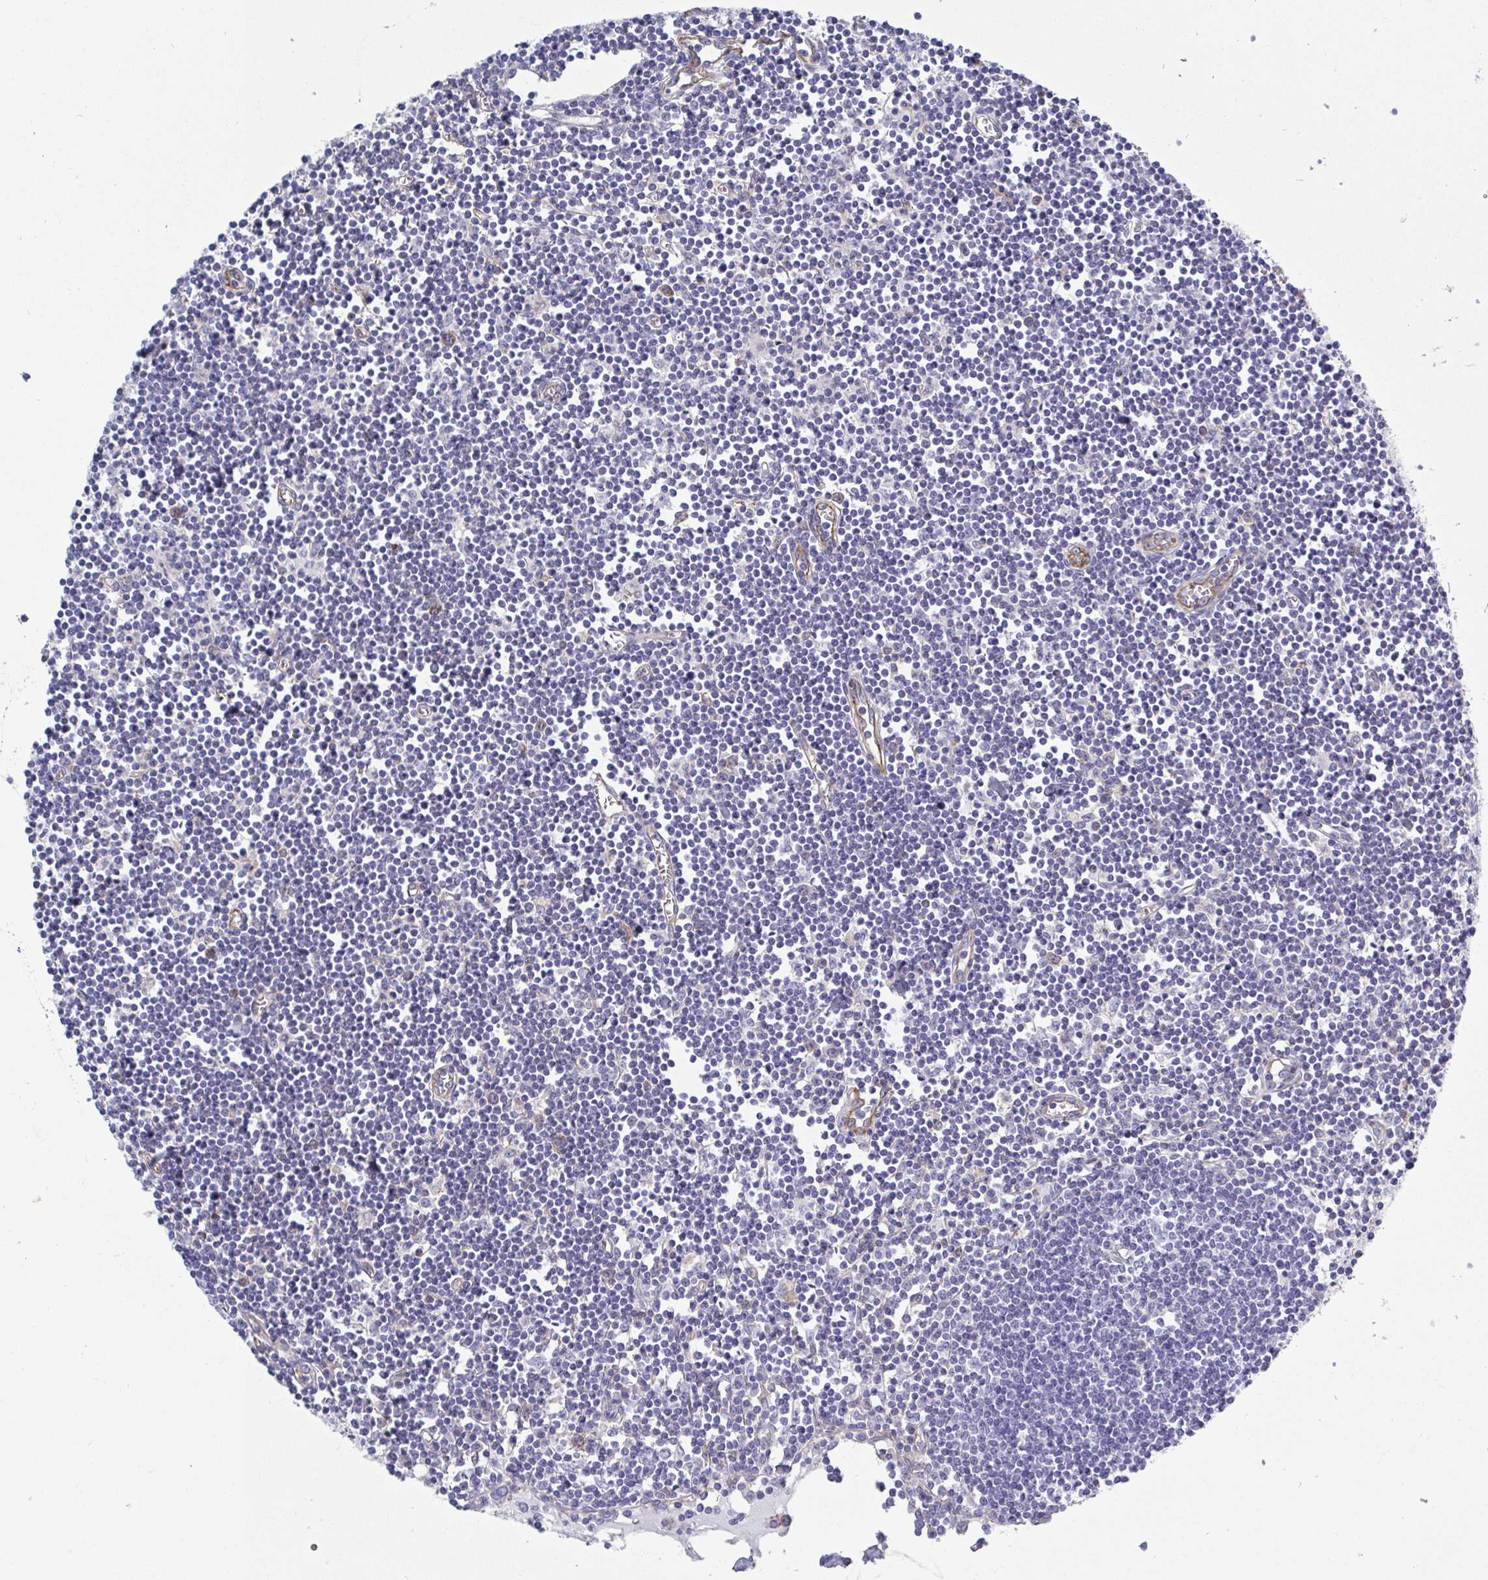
{"staining": {"intensity": "weak", "quantity": "<25%", "location": "cytoplasmic/membranous"}, "tissue": "lymph node", "cell_type": "Germinal center cells", "image_type": "normal", "snomed": [{"axis": "morphology", "description": "Normal tissue, NOS"}, {"axis": "topography", "description": "Lymph node"}], "caption": "IHC micrograph of normal human lymph node stained for a protein (brown), which displays no expression in germinal center cells.", "gene": "LIMA1", "patient": {"sex": "female", "age": 65}}